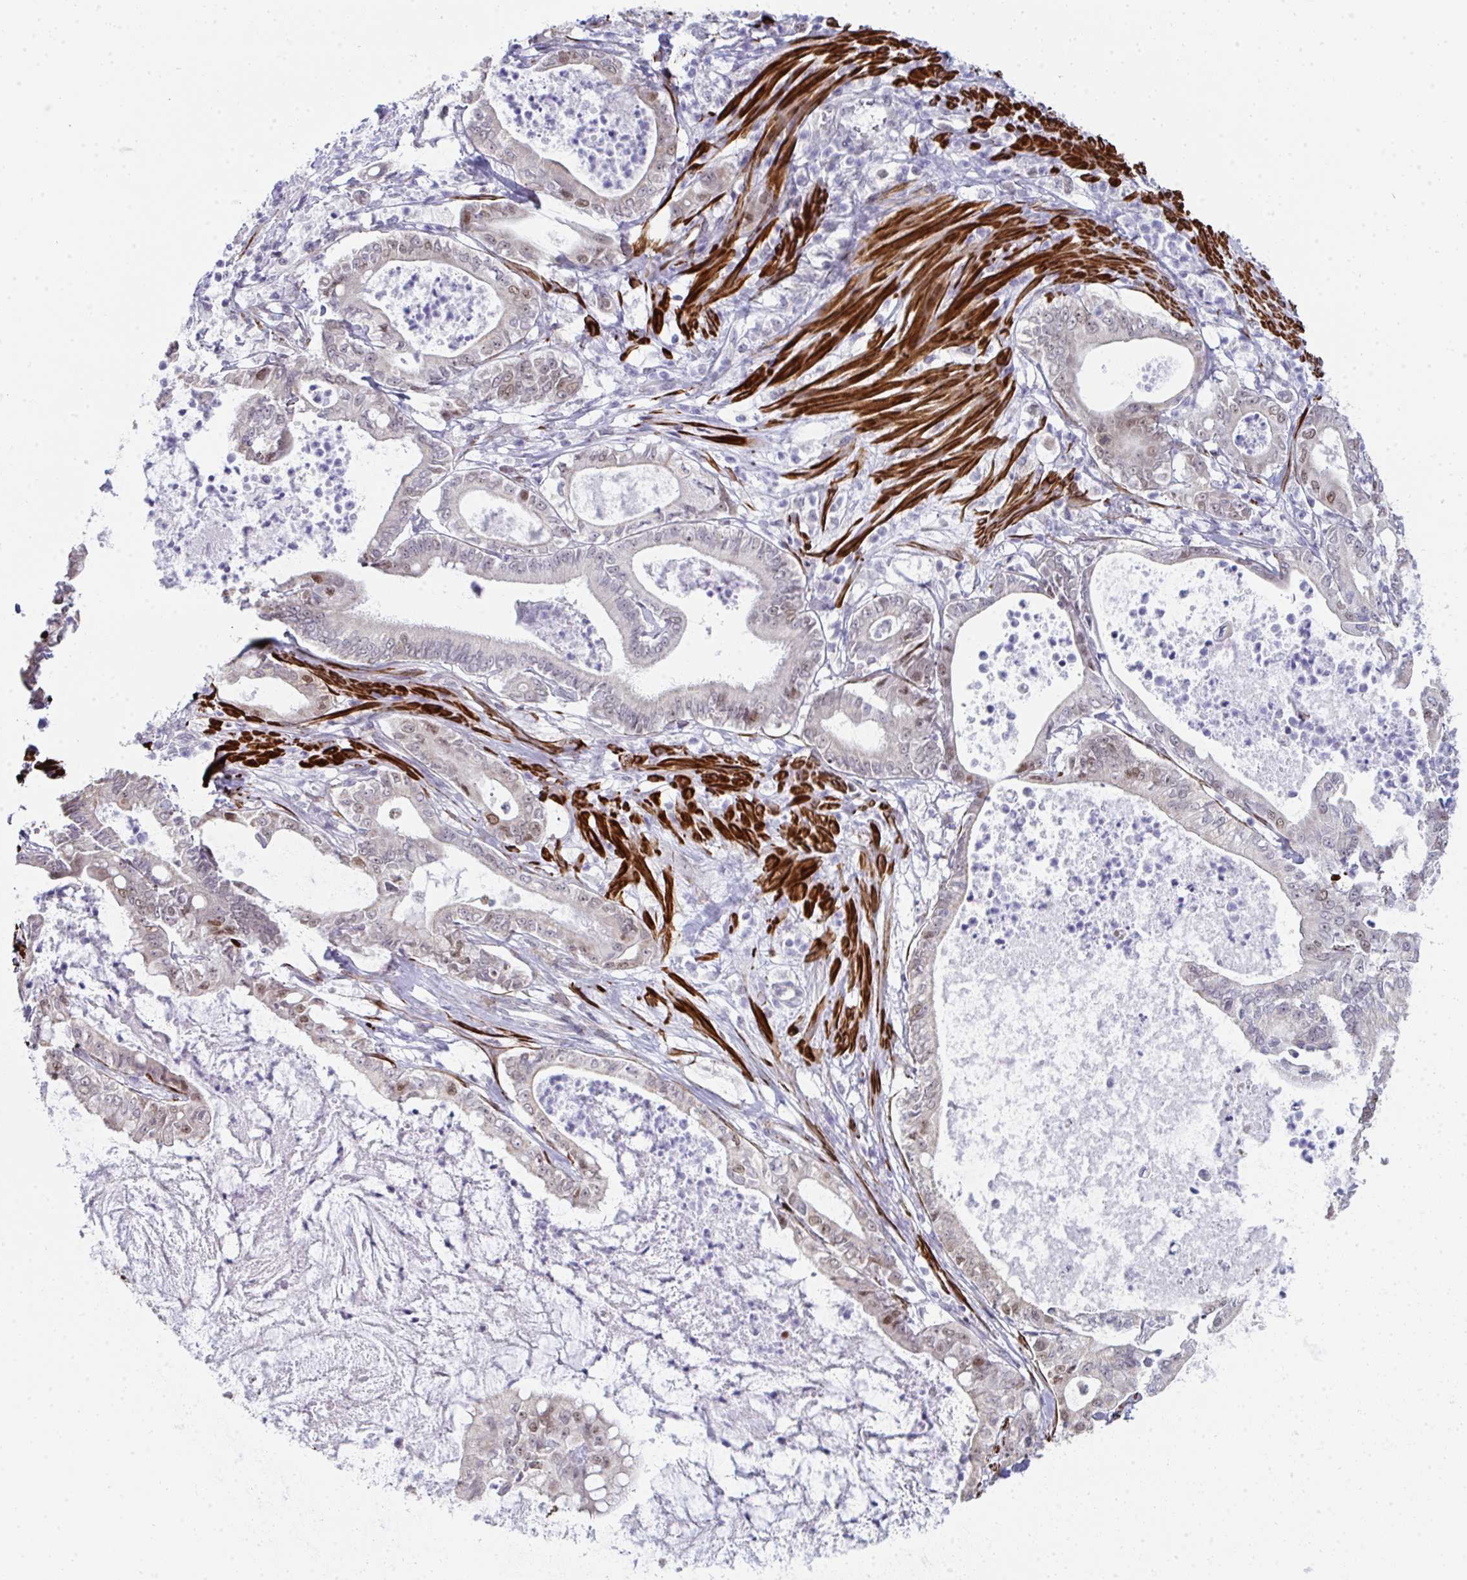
{"staining": {"intensity": "weak", "quantity": "25%-75%", "location": "nuclear"}, "tissue": "pancreatic cancer", "cell_type": "Tumor cells", "image_type": "cancer", "snomed": [{"axis": "morphology", "description": "Adenocarcinoma, NOS"}, {"axis": "topography", "description": "Pancreas"}], "caption": "Immunohistochemistry histopathology image of human adenocarcinoma (pancreatic) stained for a protein (brown), which displays low levels of weak nuclear staining in approximately 25%-75% of tumor cells.", "gene": "GINS2", "patient": {"sex": "male", "age": 71}}